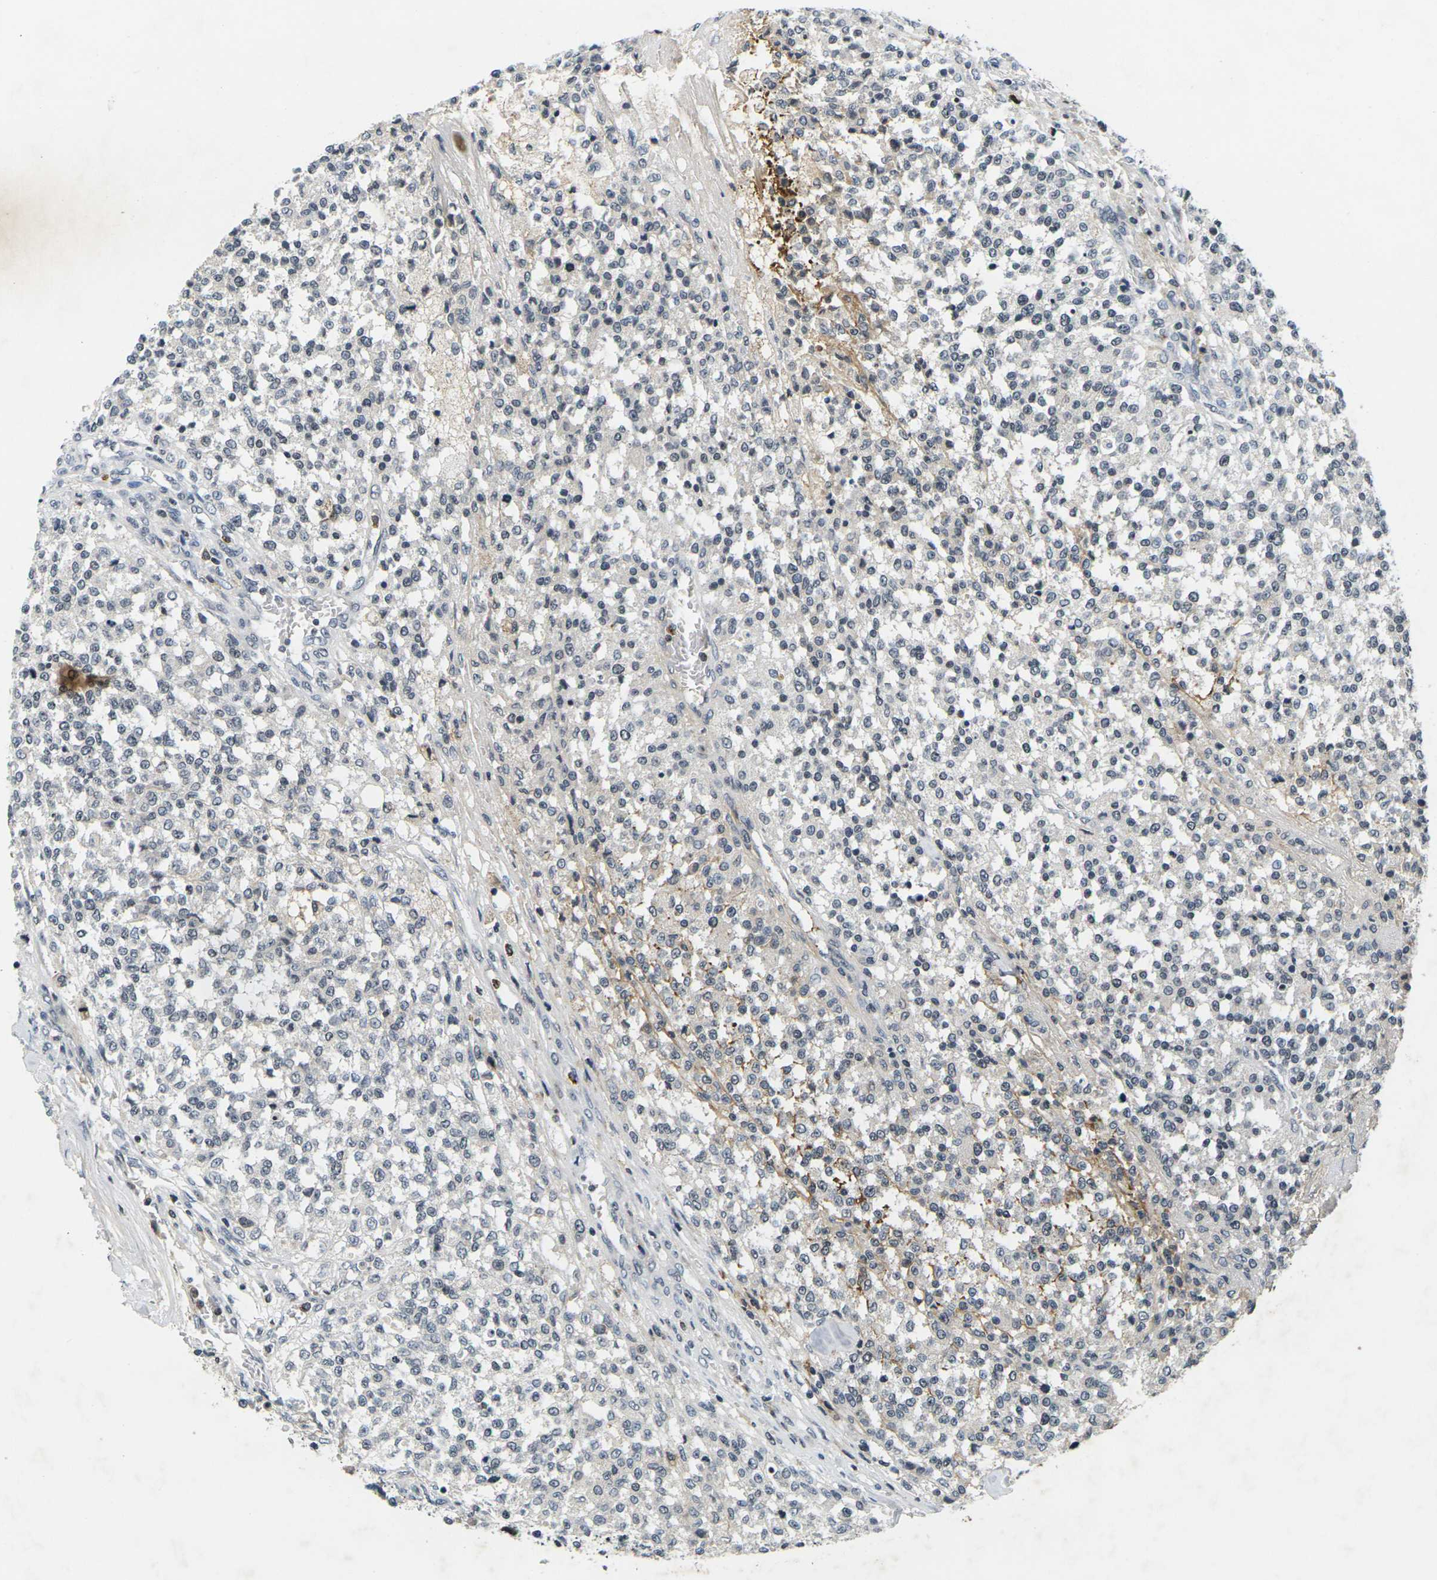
{"staining": {"intensity": "negative", "quantity": "none", "location": "none"}, "tissue": "testis cancer", "cell_type": "Tumor cells", "image_type": "cancer", "snomed": [{"axis": "morphology", "description": "Seminoma, NOS"}, {"axis": "topography", "description": "Testis"}], "caption": "Tumor cells show no significant protein positivity in testis cancer (seminoma).", "gene": "C1QC", "patient": {"sex": "male", "age": 59}}